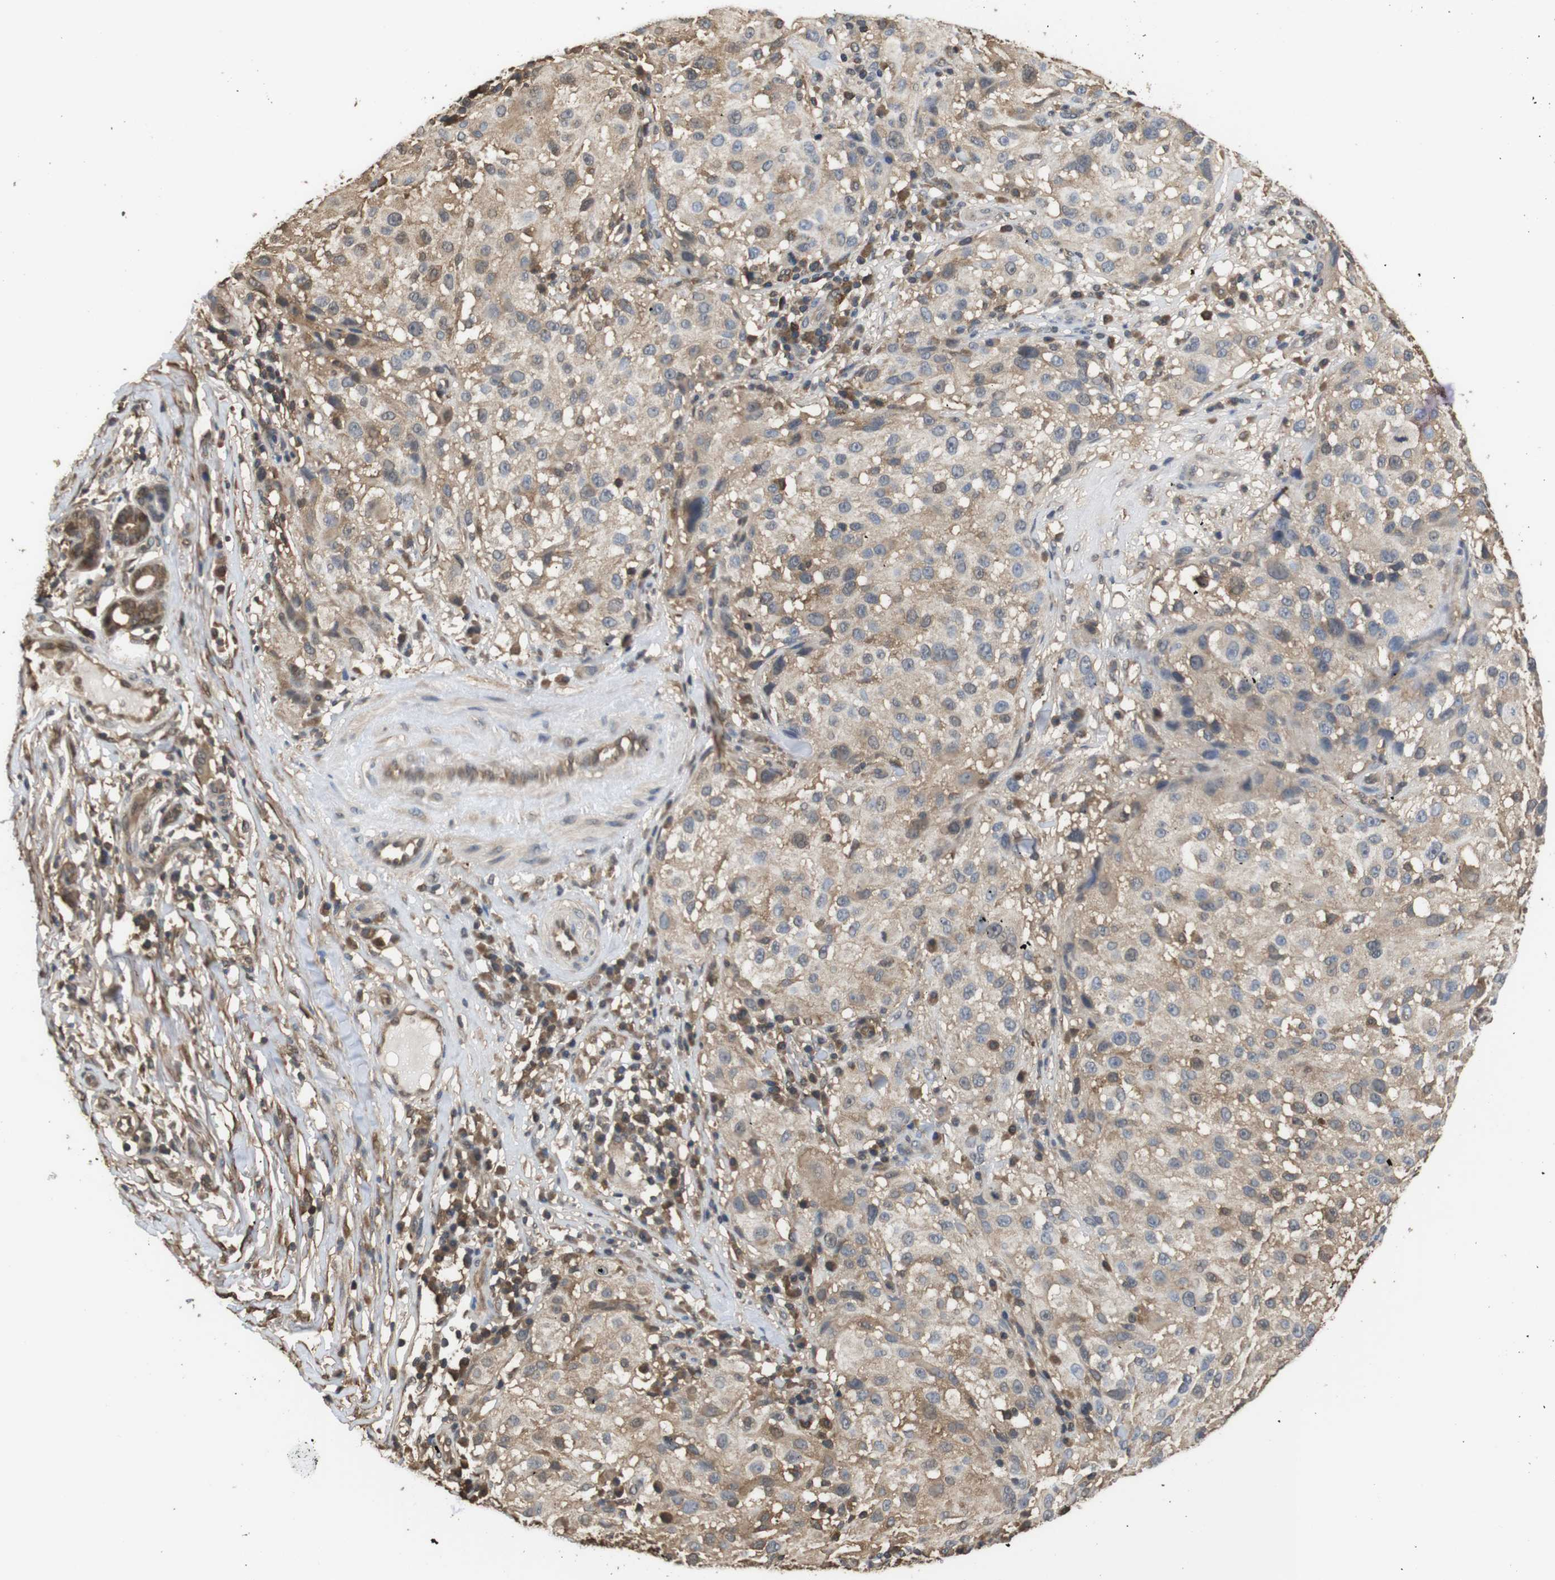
{"staining": {"intensity": "weak", "quantity": "25%-75%", "location": "cytoplasmic/membranous"}, "tissue": "melanoma", "cell_type": "Tumor cells", "image_type": "cancer", "snomed": [{"axis": "morphology", "description": "Necrosis, NOS"}, {"axis": "morphology", "description": "Malignant melanoma, NOS"}, {"axis": "topography", "description": "Skin"}], "caption": "IHC photomicrograph of human malignant melanoma stained for a protein (brown), which displays low levels of weak cytoplasmic/membranous positivity in about 25%-75% of tumor cells.", "gene": "LDHA", "patient": {"sex": "female", "age": 87}}